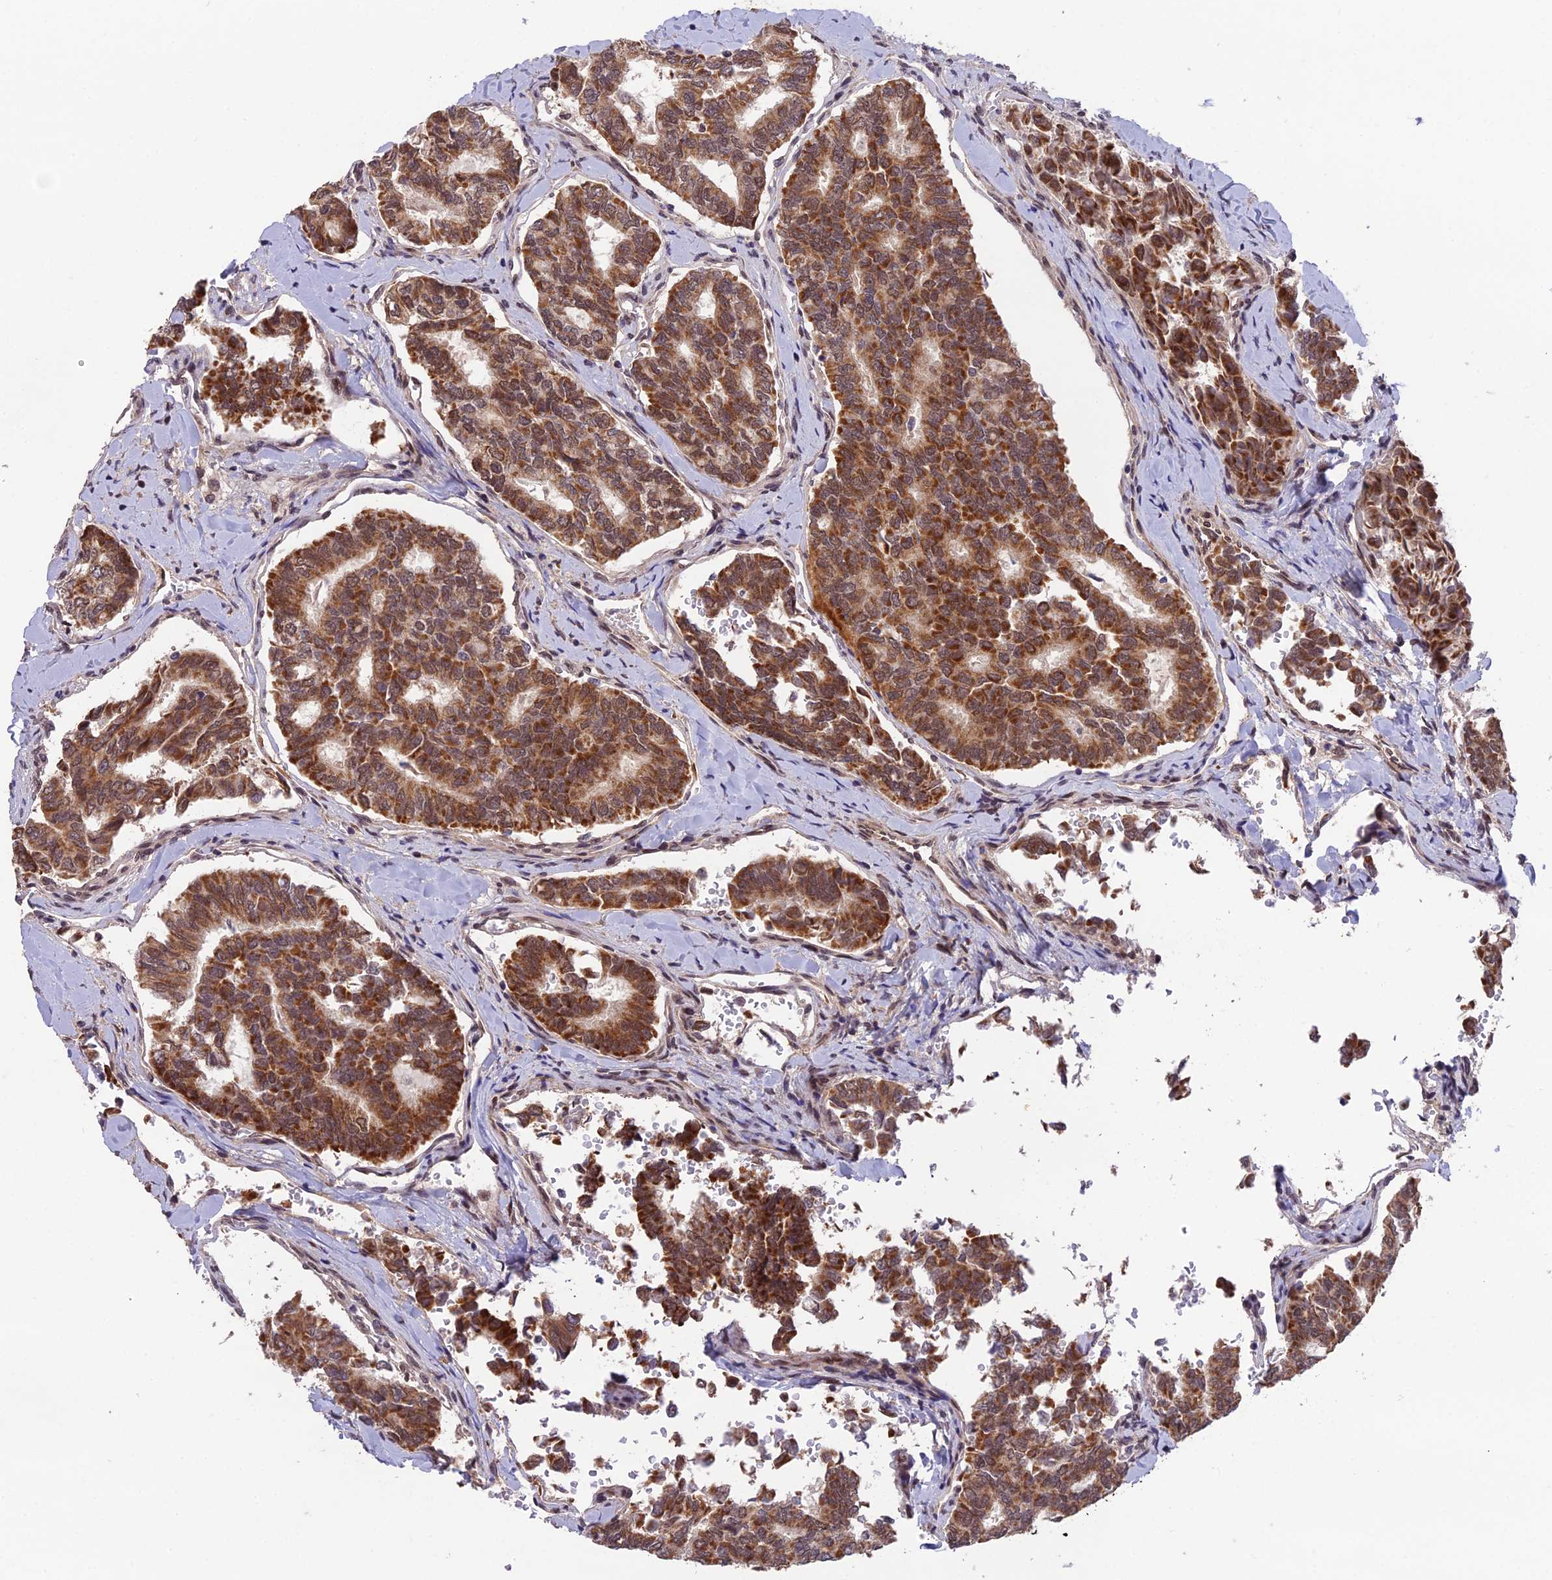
{"staining": {"intensity": "strong", "quantity": ">75%", "location": "cytoplasmic/membranous"}, "tissue": "thyroid cancer", "cell_type": "Tumor cells", "image_type": "cancer", "snomed": [{"axis": "morphology", "description": "Papillary adenocarcinoma, NOS"}, {"axis": "topography", "description": "Thyroid gland"}], "caption": "A high-resolution image shows immunohistochemistry (IHC) staining of papillary adenocarcinoma (thyroid), which reveals strong cytoplasmic/membranous expression in approximately >75% of tumor cells.", "gene": "CYP2R1", "patient": {"sex": "female", "age": 35}}